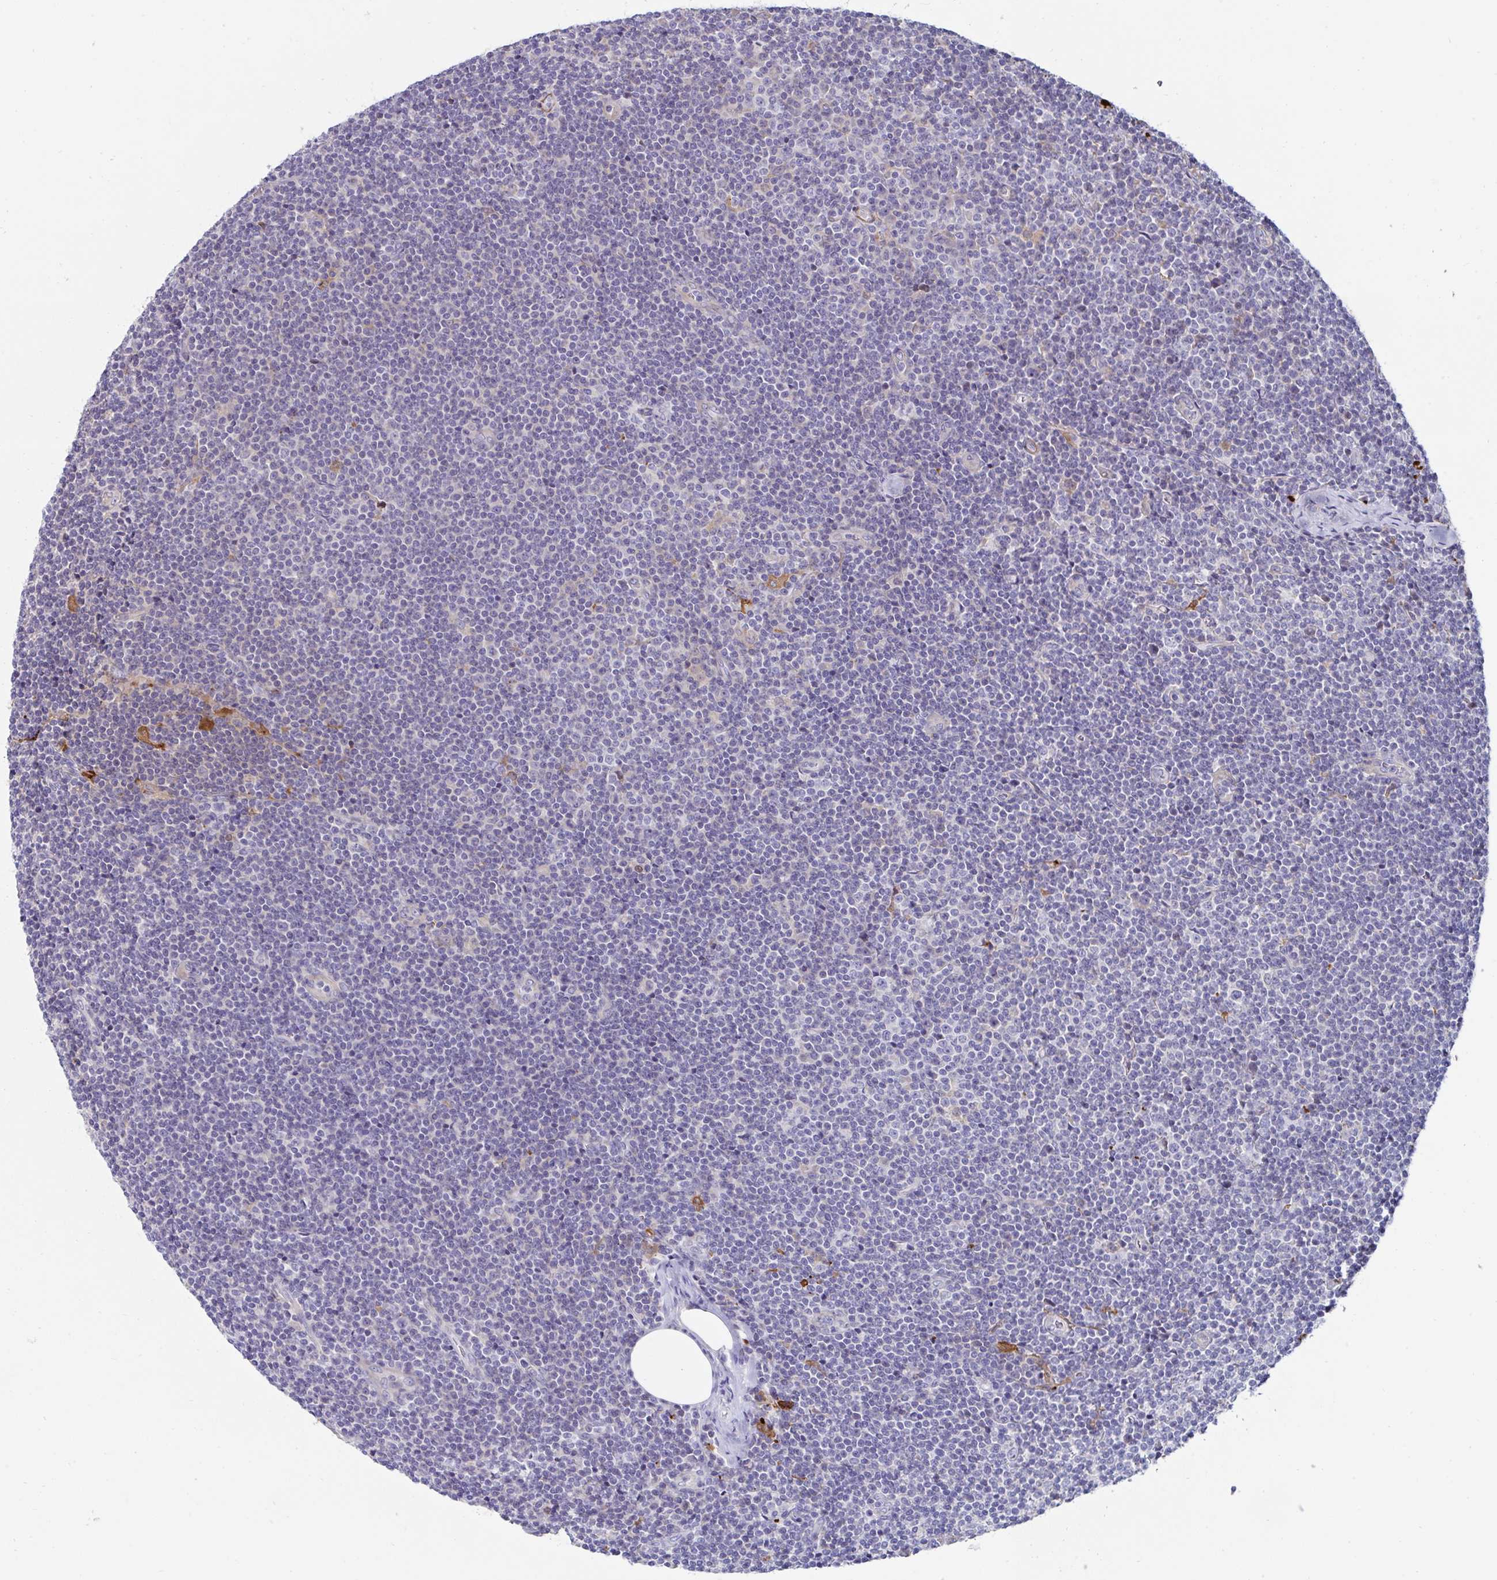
{"staining": {"intensity": "negative", "quantity": "none", "location": "none"}, "tissue": "lymphoma", "cell_type": "Tumor cells", "image_type": "cancer", "snomed": [{"axis": "morphology", "description": "Malignant lymphoma, non-Hodgkin's type, Low grade"}, {"axis": "topography", "description": "Lymph node"}], "caption": "DAB (3,3'-diaminobenzidine) immunohistochemical staining of low-grade malignant lymphoma, non-Hodgkin's type demonstrates no significant expression in tumor cells. The staining is performed using DAB (3,3'-diaminobenzidine) brown chromogen with nuclei counter-stained in using hematoxylin.", "gene": "FBXL13", "patient": {"sex": "male", "age": 48}}